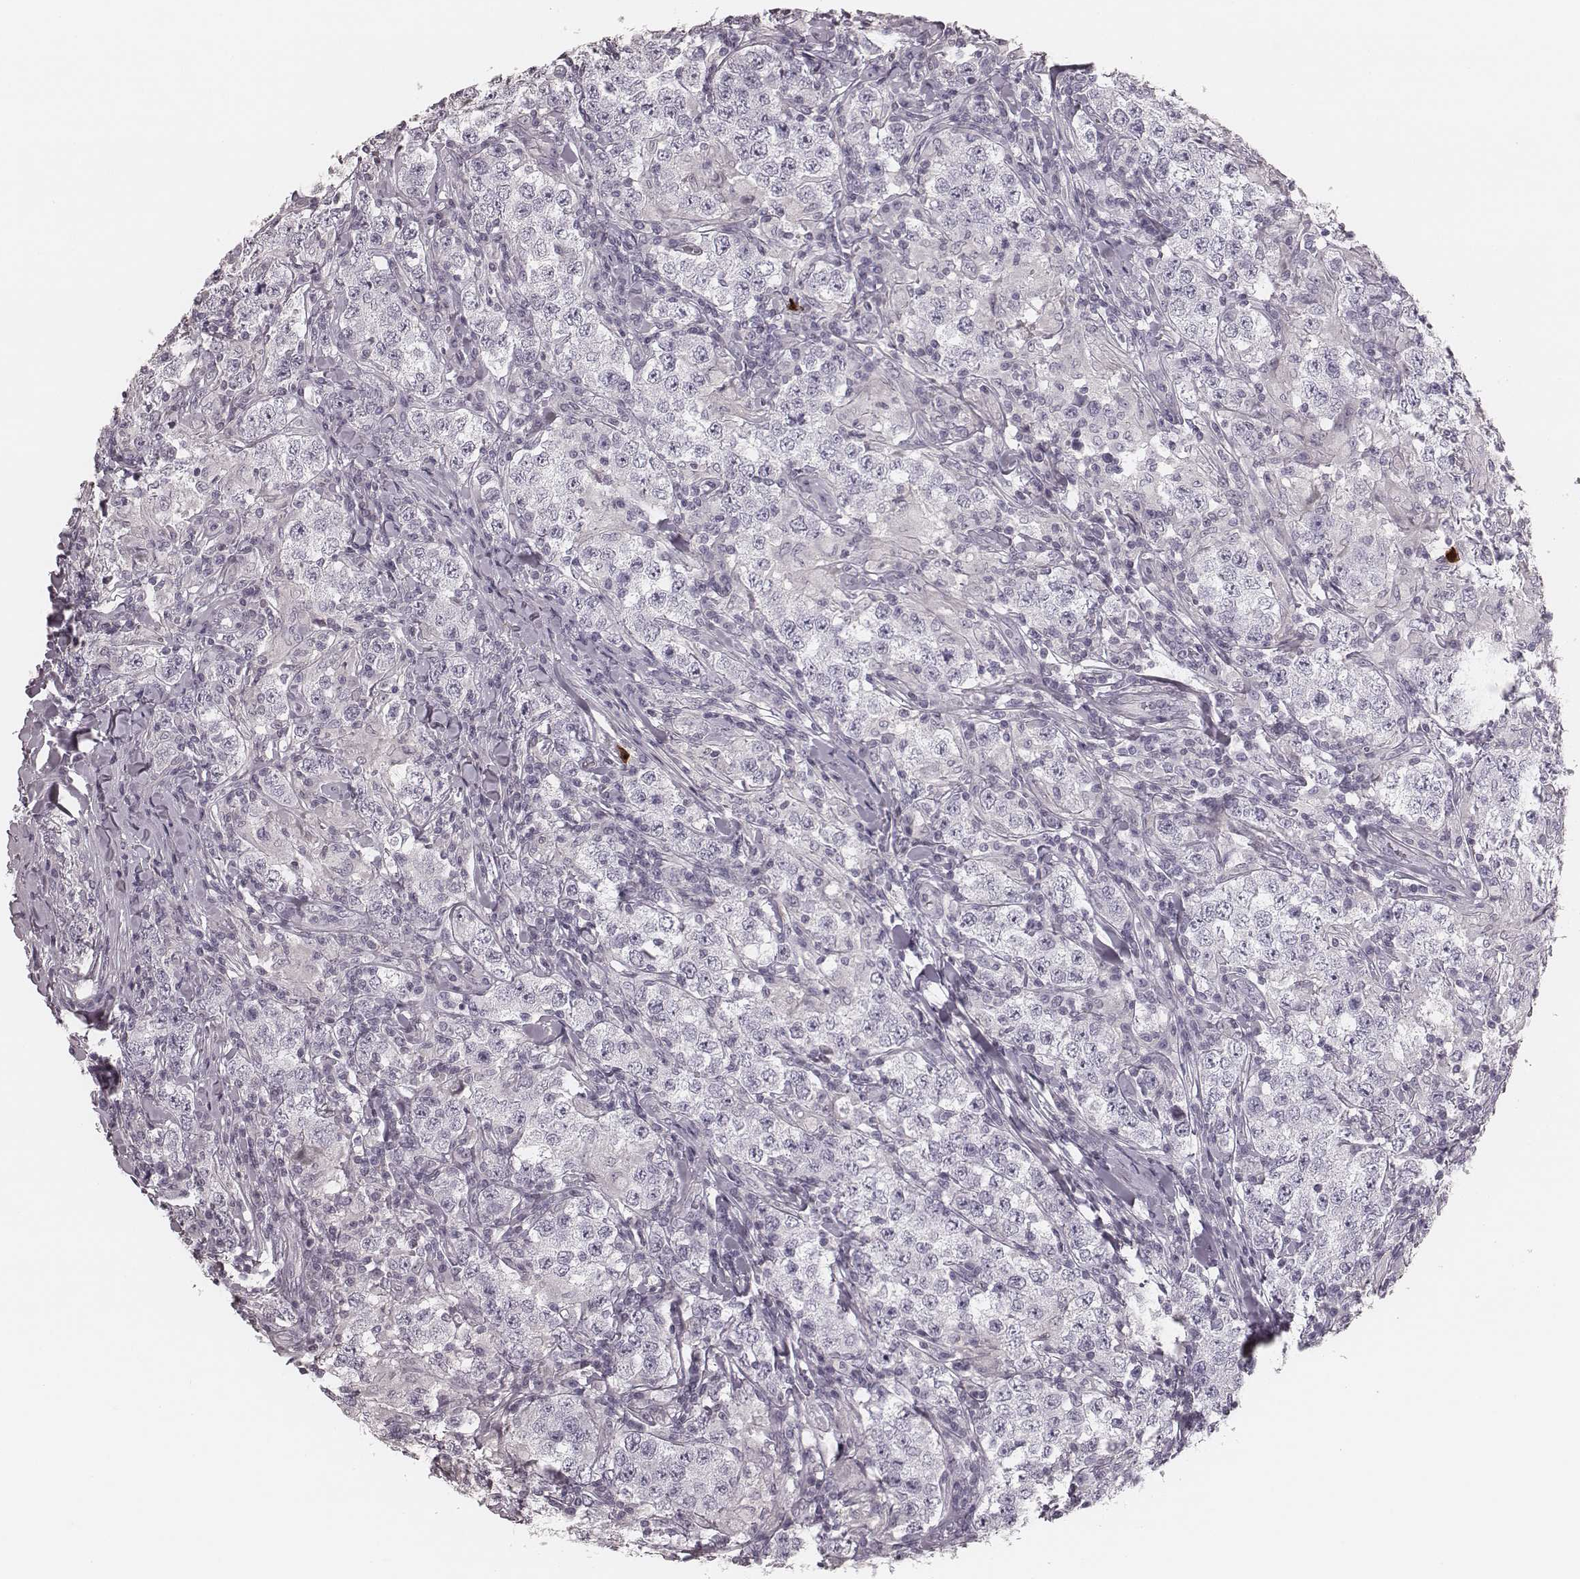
{"staining": {"intensity": "negative", "quantity": "none", "location": "none"}, "tissue": "testis cancer", "cell_type": "Tumor cells", "image_type": "cancer", "snomed": [{"axis": "morphology", "description": "Seminoma, NOS"}, {"axis": "morphology", "description": "Carcinoma, Embryonal, NOS"}, {"axis": "topography", "description": "Testis"}], "caption": "This is an IHC image of human testis cancer (seminoma). There is no expression in tumor cells.", "gene": "S100Z", "patient": {"sex": "male", "age": 41}}